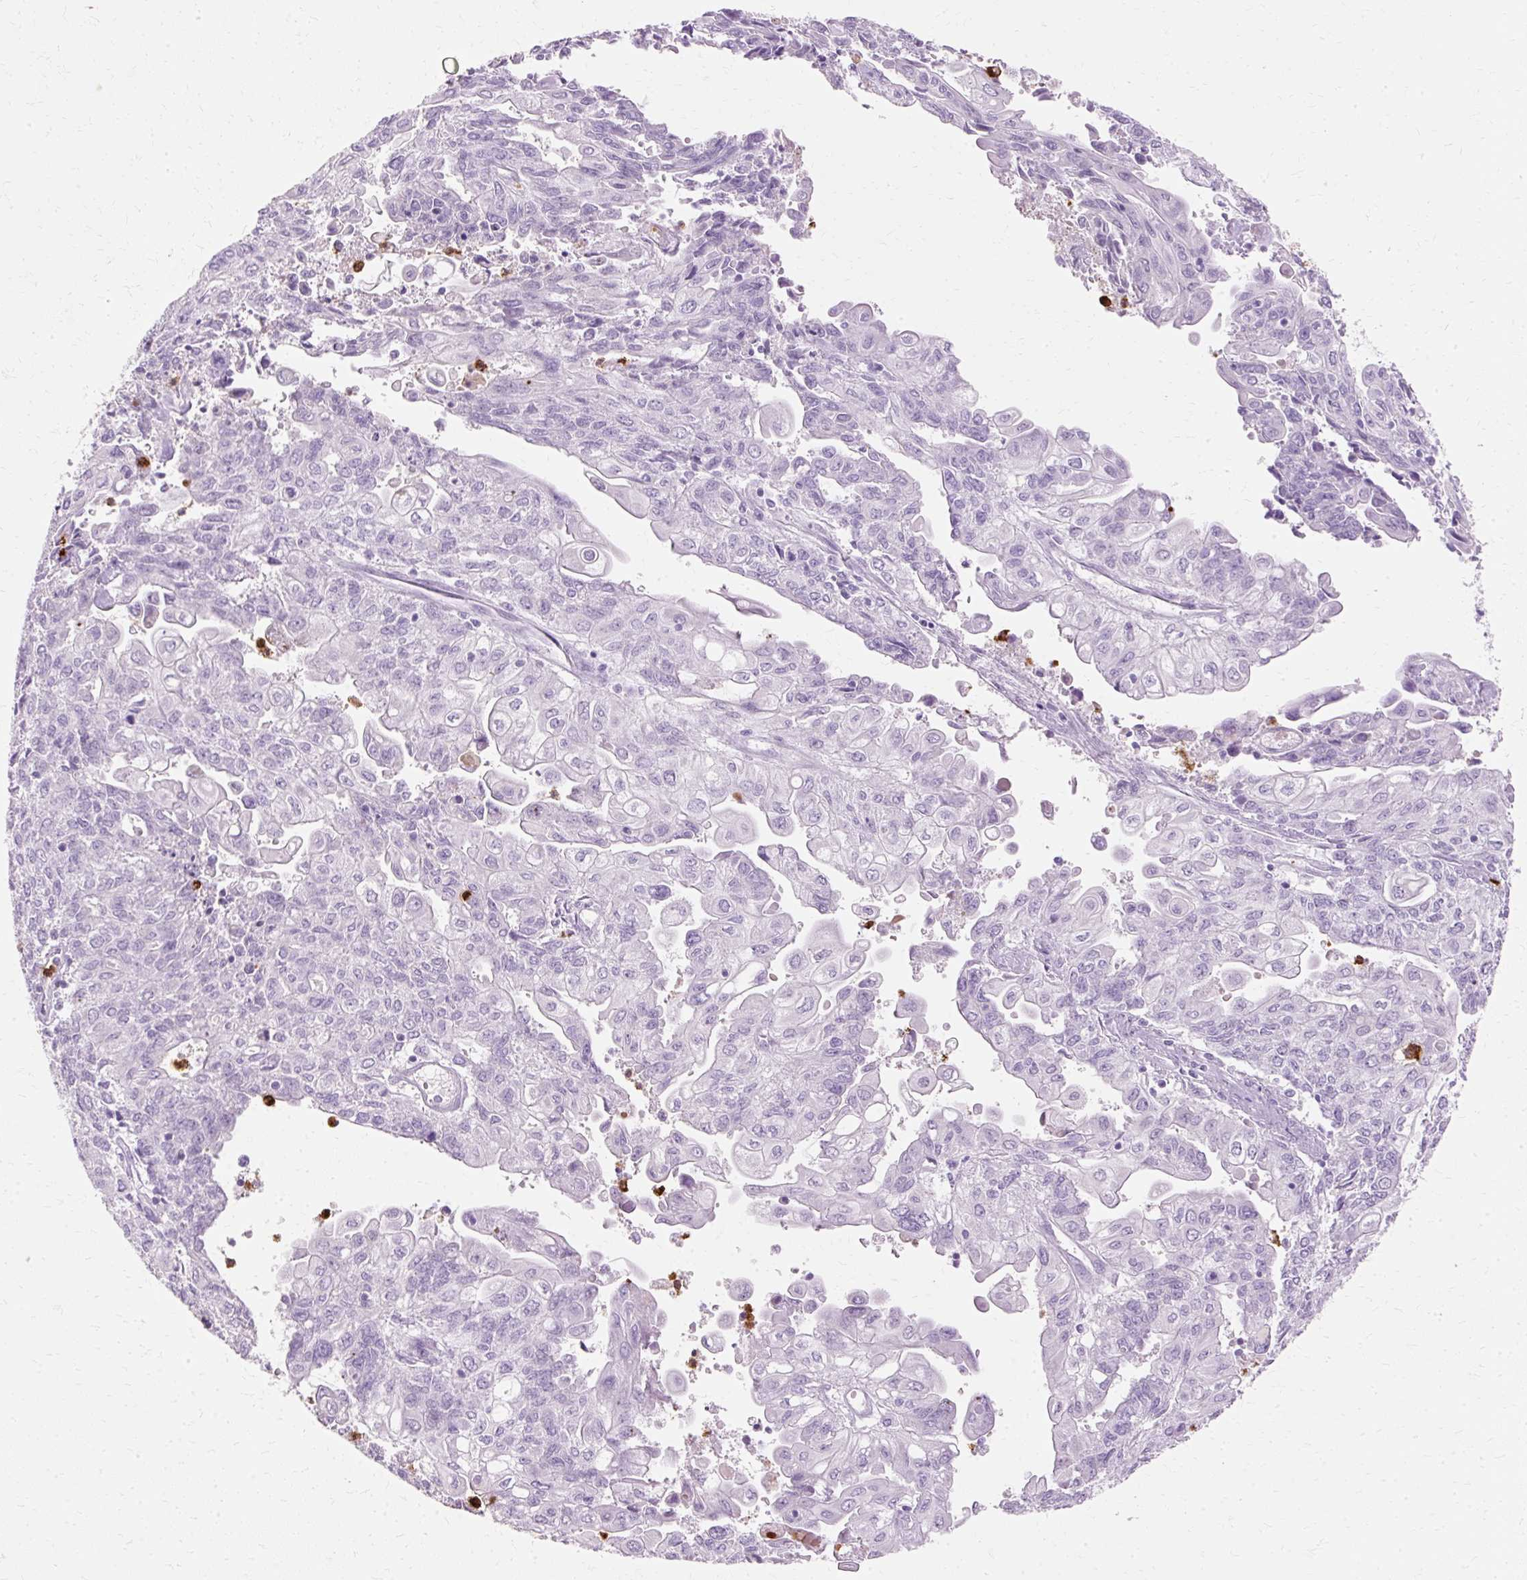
{"staining": {"intensity": "negative", "quantity": "none", "location": "none"}, "tissue": "endometrial cancer", "cell_type": "Tumor cells", "image_type": "cancer", "snomed": [{"axis": "morphology", "description": "Adenocarcinoma, NOS"}, {"axis": "topography", "description": "Endometrium"}], "caption": "Human endometrial cancer stained for a protein using IHC reveals no positivity in tumor cells.", "gene": "DEFA1", "patient": {"sex": "female", "age": 54}}